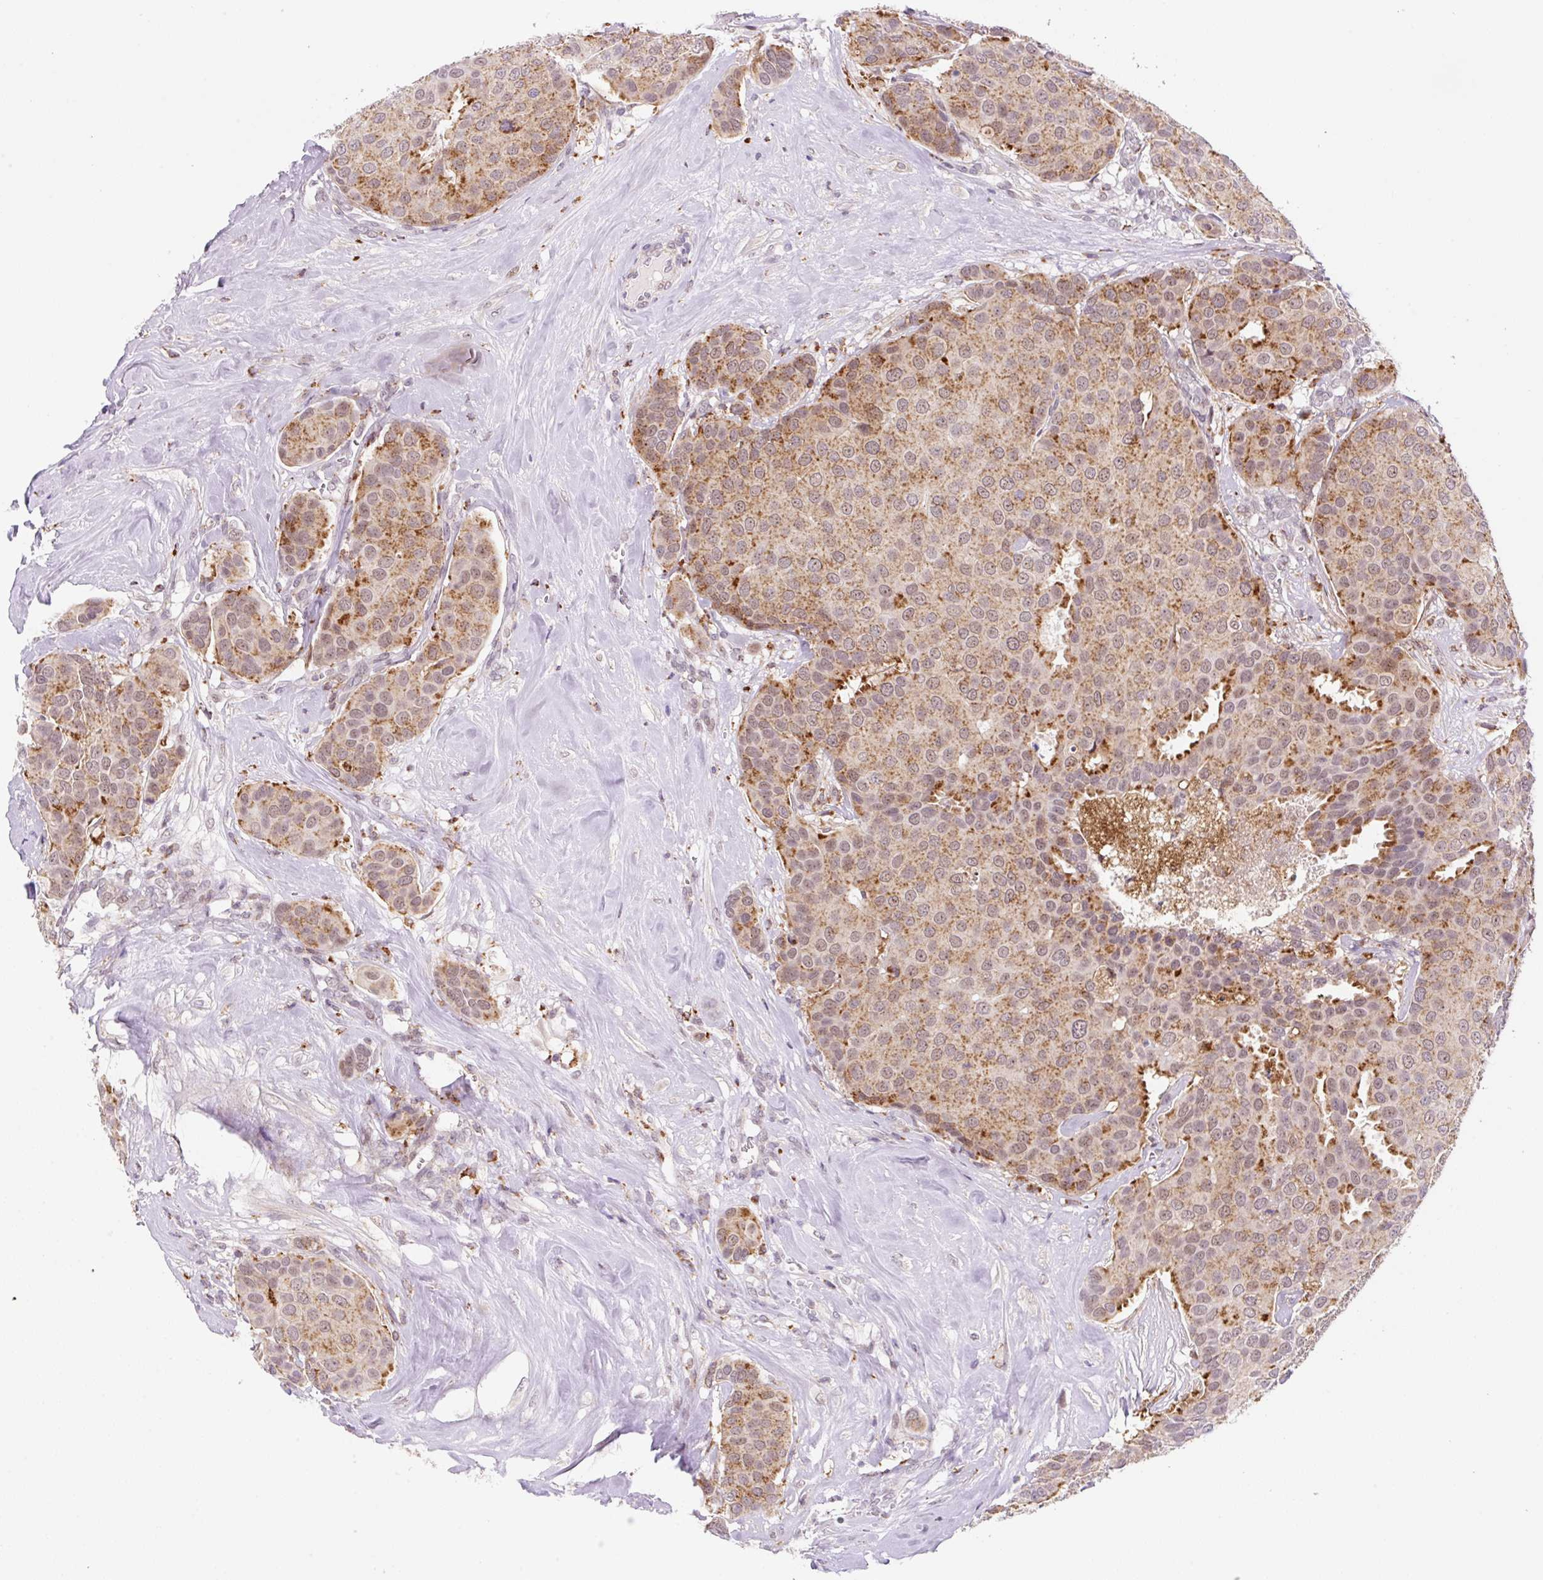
{"staining": {"intensity": "moderate", "quantity": ">75%", "location": "cytoplasmic/membranous"}, "tissue": "breast cancer", "cell_type": "Tumor cells", "image_type": "cancer", "snomed": [{"axis": "morphology", "description": "Duct carcinoma"}, {"axis": "topography", "description": "Breast"}], "caption": "Human breast intraductal carcinoma stained with a brown dye reveals moderate cytoplasmic/membranous positive staining in approximately >75% of tumor cells.", "gene": "CEBPZOS", "patient": {"sex": "female", "age": 70}}